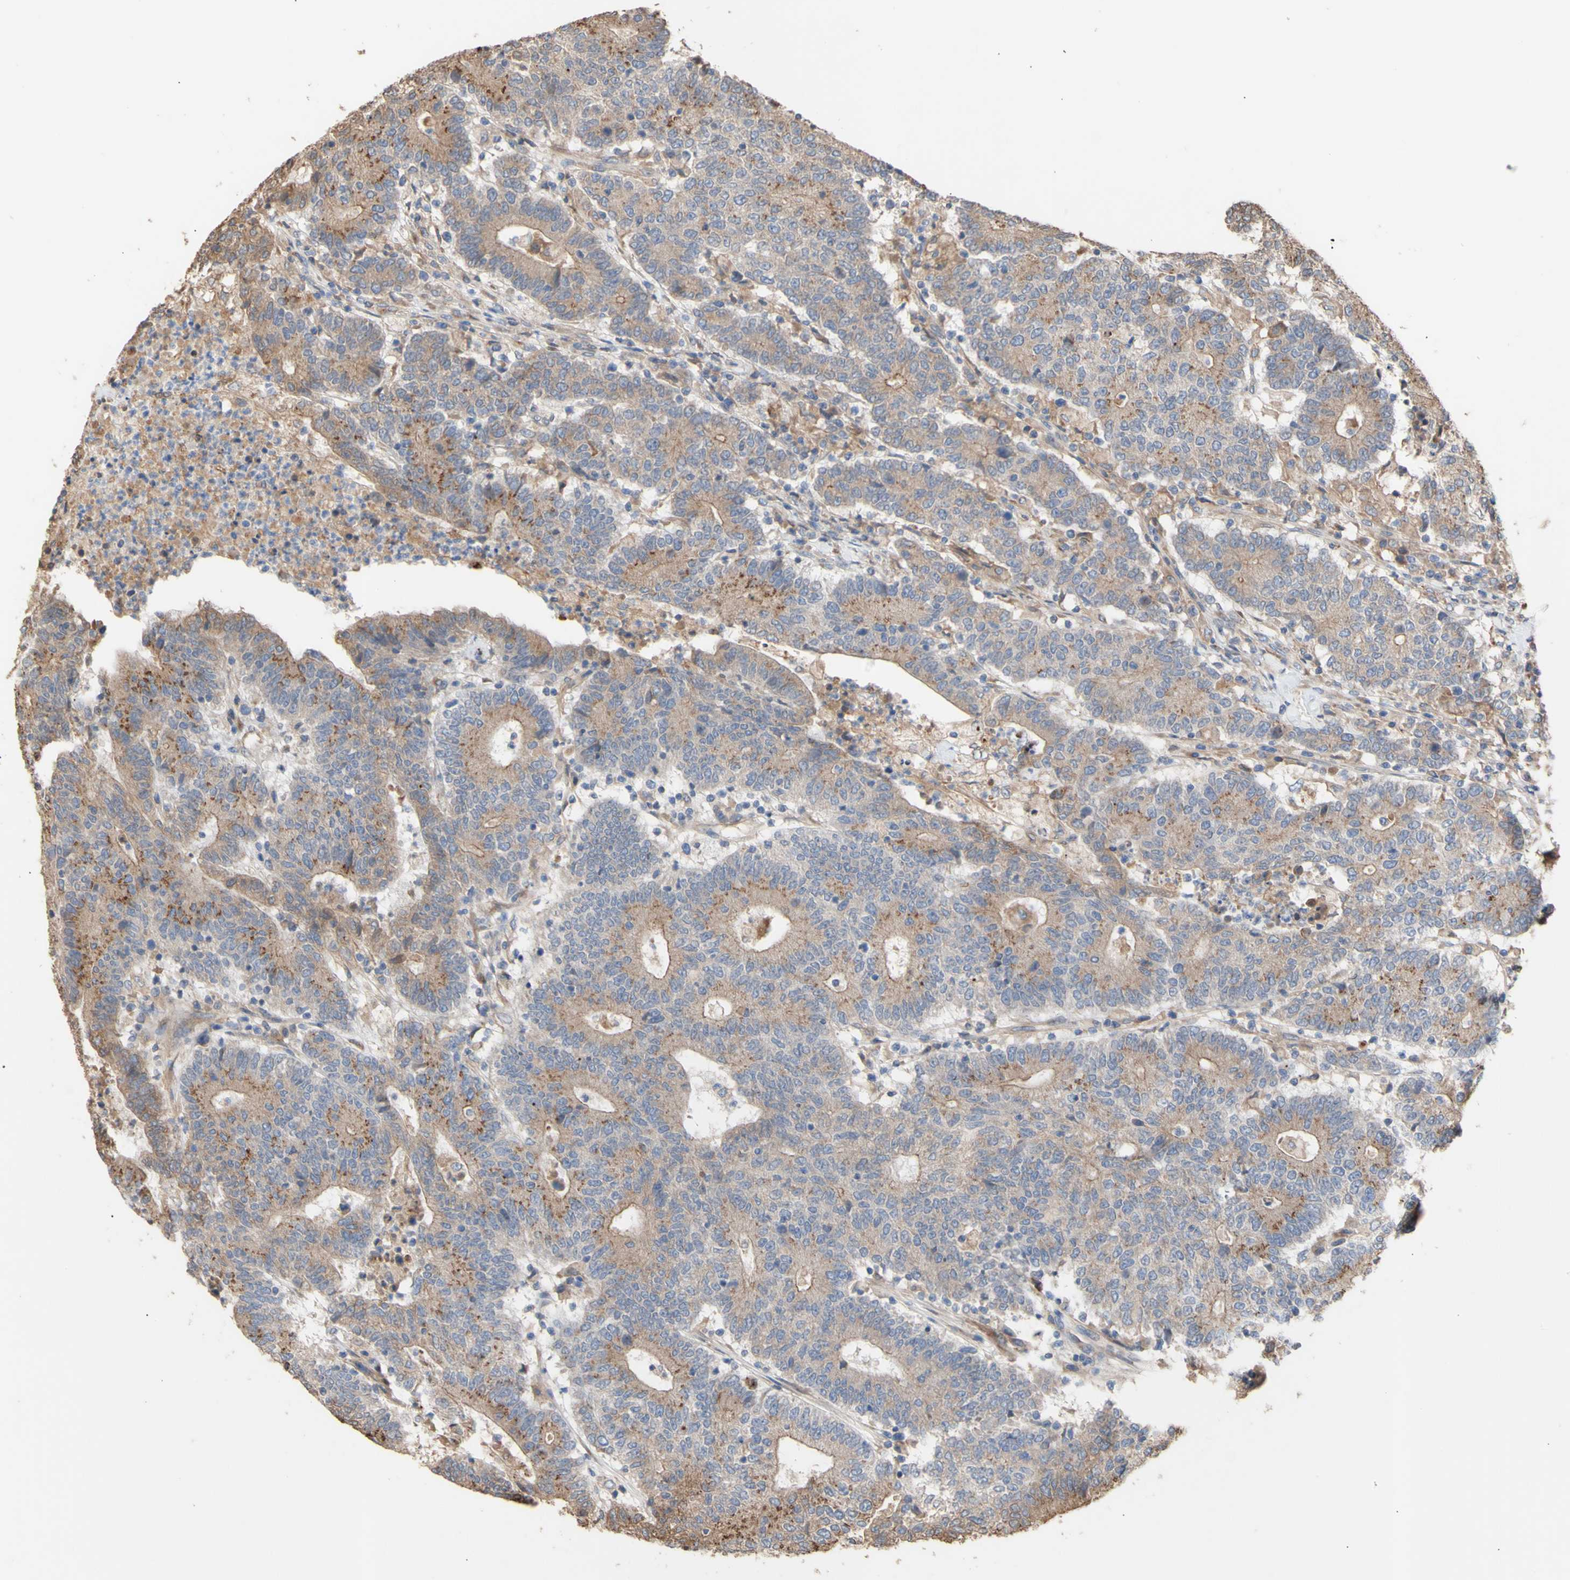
{"staining": {"intensity": "weak", "quantity": ">75%", "location": "cytoplasmic/membranous"}, "tissue": "colorectal cancer", "cell_type": "Tumor cells", "image_type": "cancer", "snomed": [{"axis": "morphology", "description": "Normal tissue, NOS"}, {"axis": "morphology", "description": "Adenocarcinoma, NOS"}, {"axis": "topography", "description": "Colon"}], "caption": "About >75% of tumor cells in adenocarcinoma (colorectal) demonstrate weak cytoplasmic/membranous protein expression as visualized by brown immunohistochemical staining.", "gene": "NECTIN3", "patient": {"sex": "female", "age": 75}}